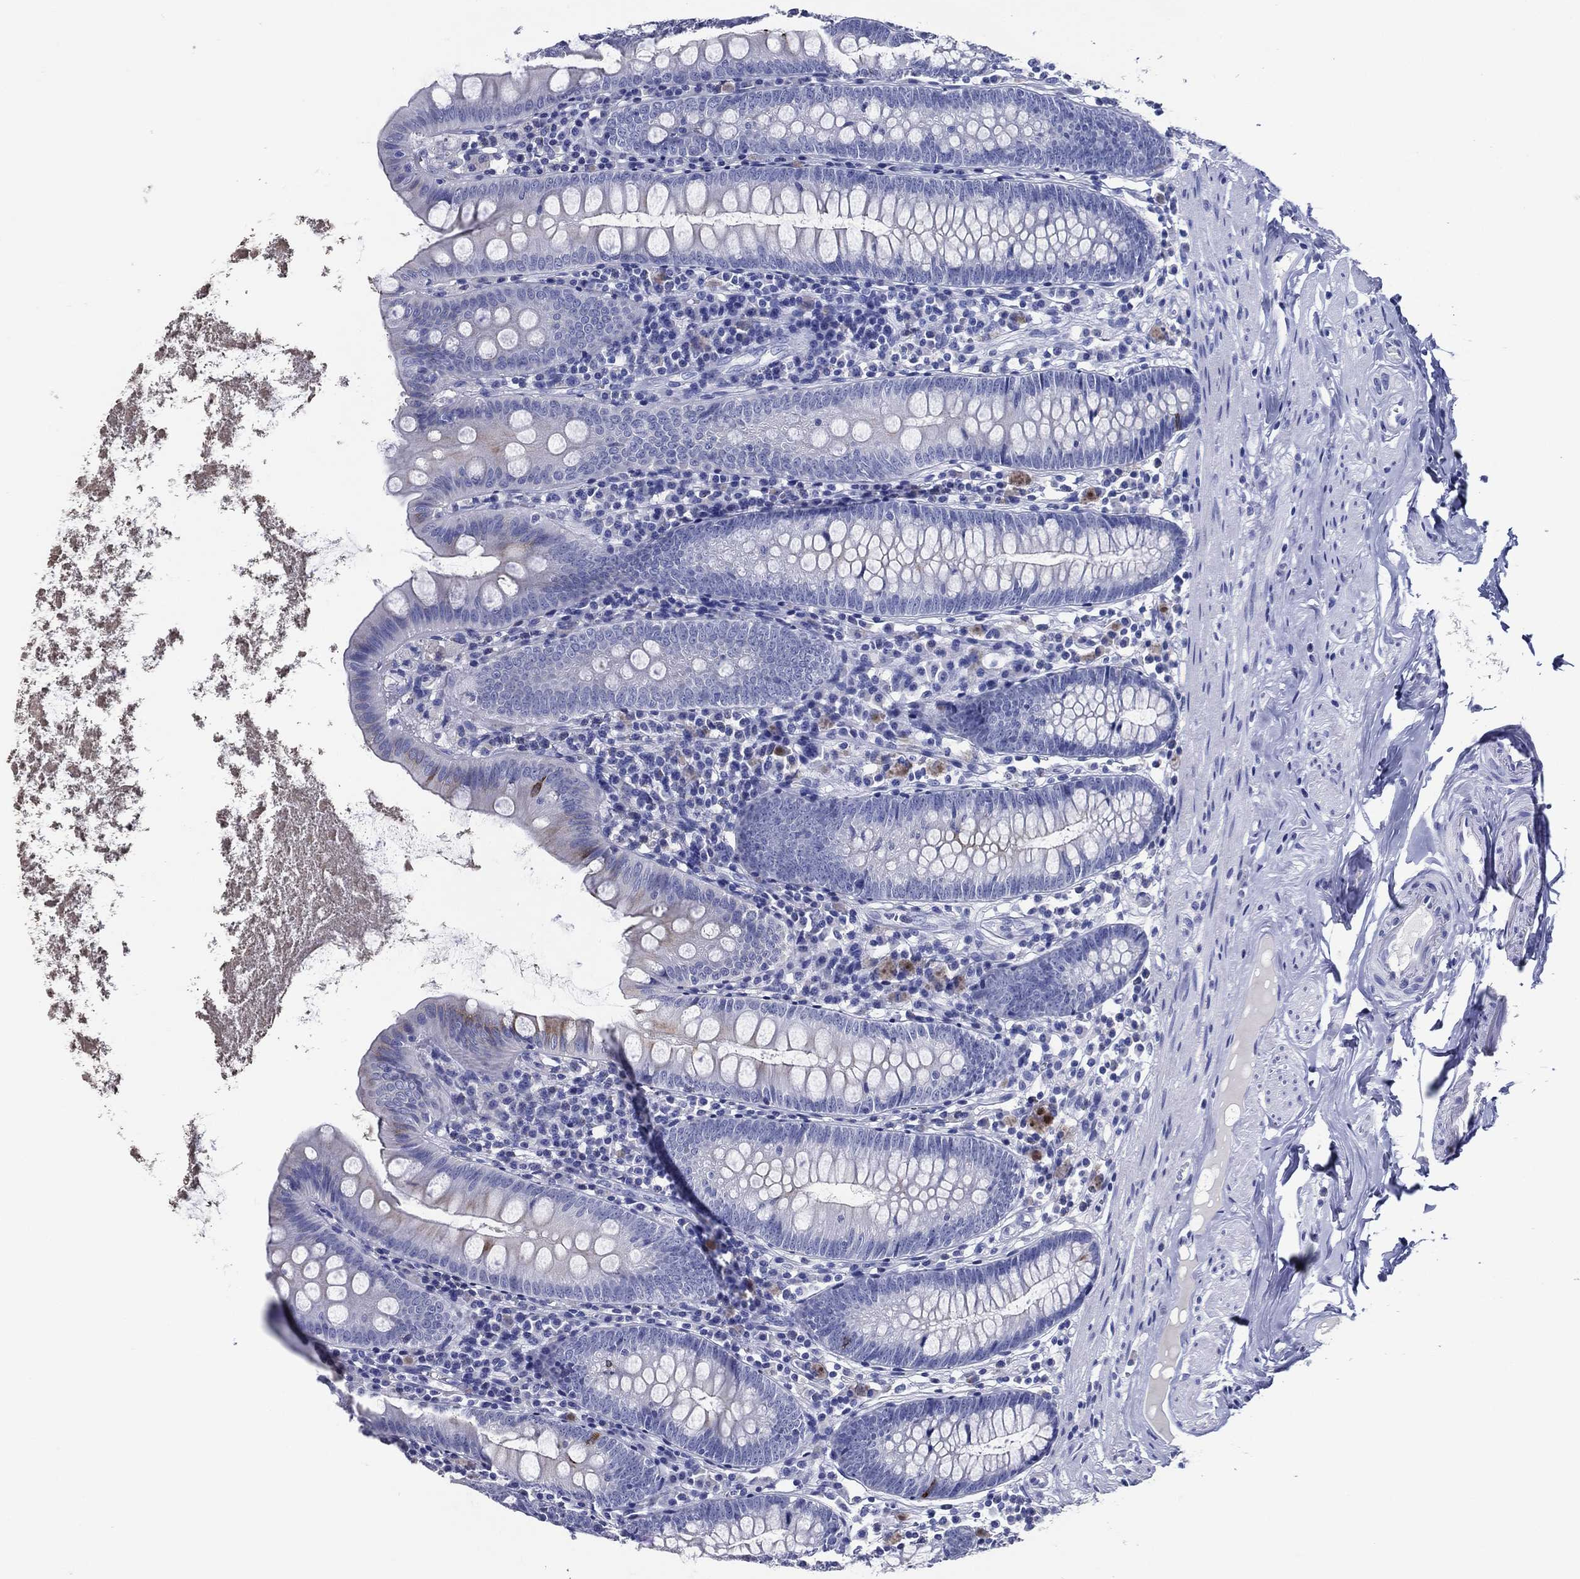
{"staining": {"intensity": "weak", "quantity": "<25%", "location": "cytoplasmic/membranous"}, "tissue": "appendix", "cell_type": "Glandular cells", "image_type": "normal", "snomed": [{"axis": "morphology", "description": "Normal tissue, NOS"}, {"axis": "topography", "description": "Appendix"}], "caption": "Immunohistochemical staining of normal human appendix demonstrates no significant staining in glandular cells. (Brightfield microscopy of DAB immunohistochemistry at high magnification).", "gene": "ACE2", "patient": {"sex": "female", "age": 82}}